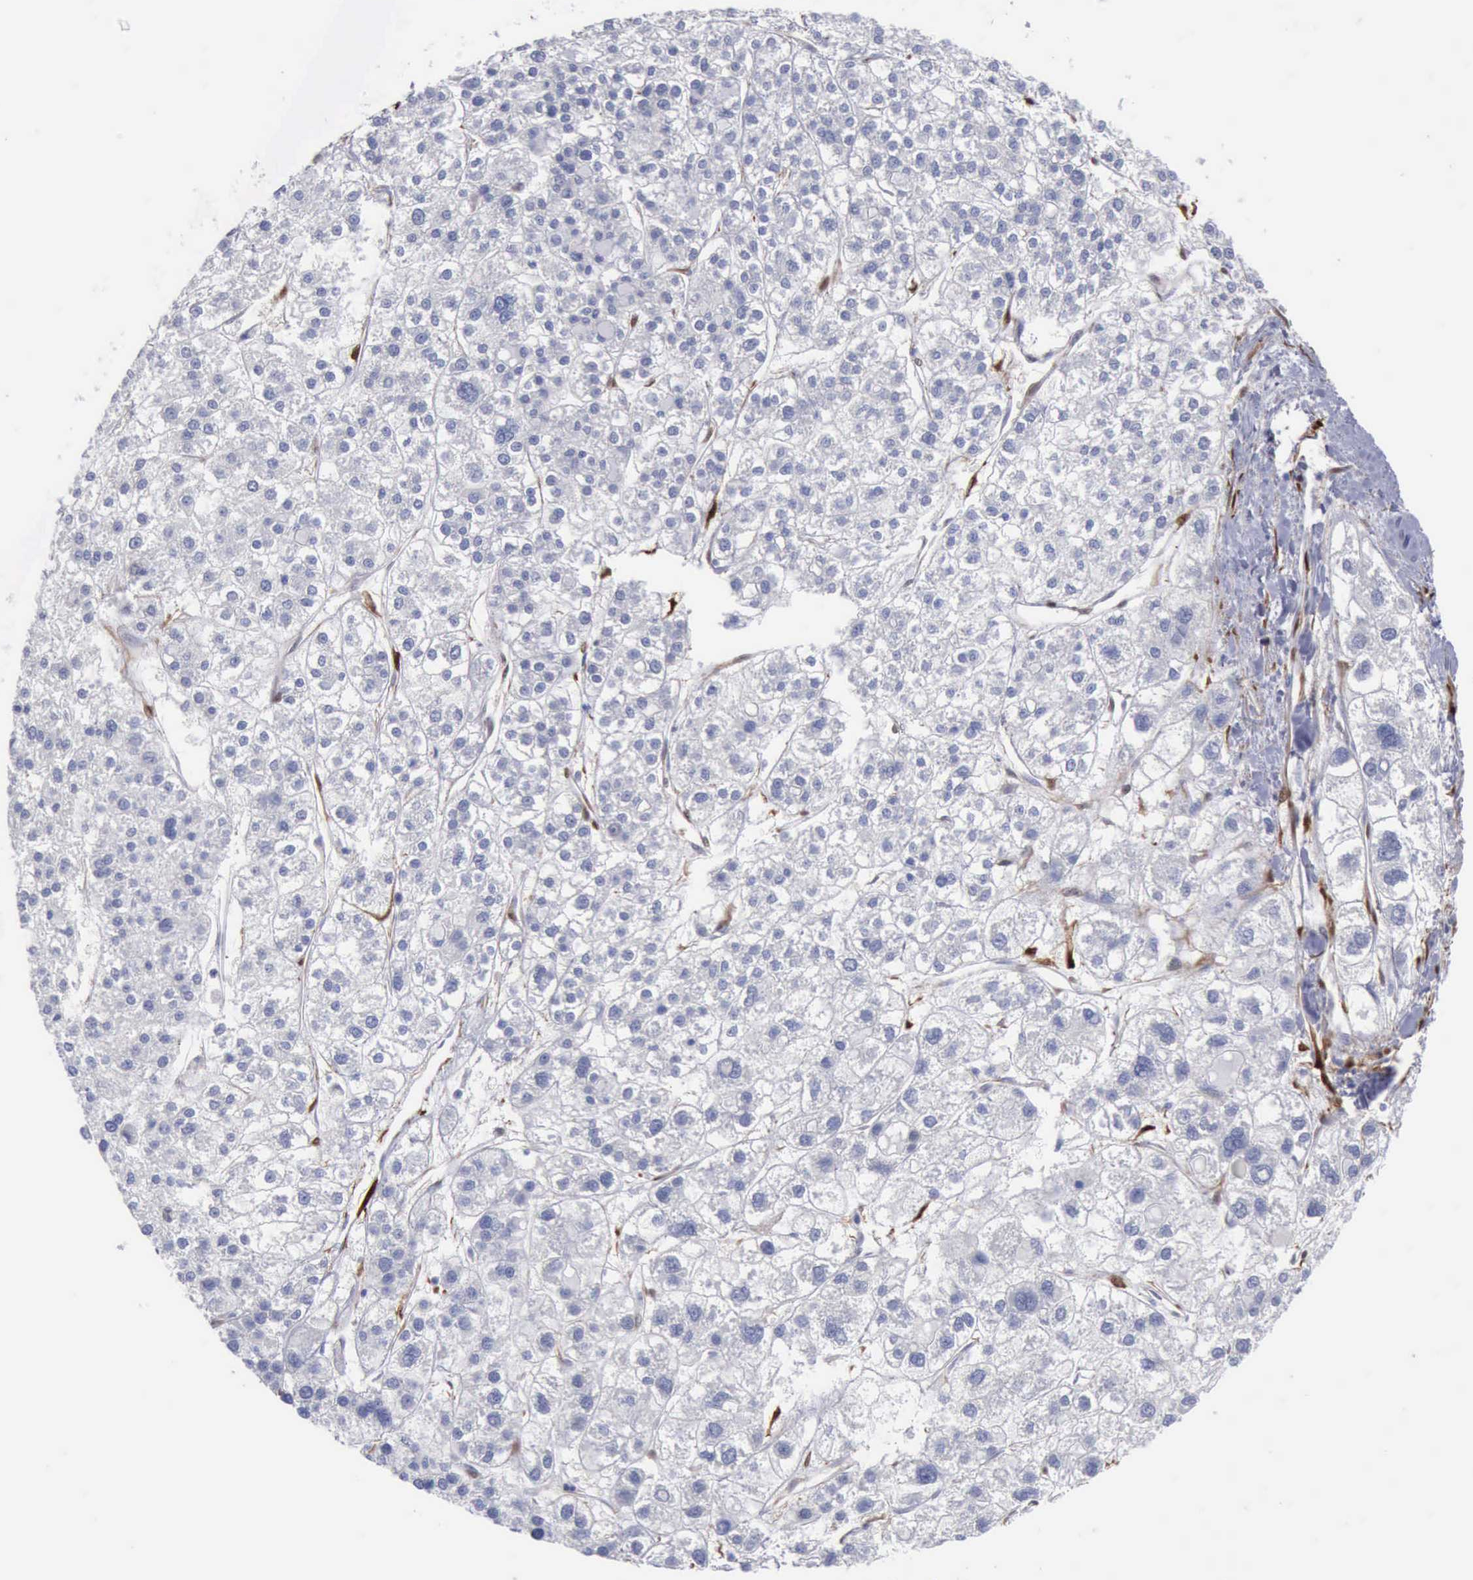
{"staining": {"intensity": "negative", "quantity": "none", "location": "none"}, "tissue": "liver cancer", "cell_type": "Tumor cells", "image_type": "cancer", "snomed": [{"axis": "morphology", "description": "Carcinoma, Hepatocellular, NOS"}, {"axis": "topography", "description": "Liver"}], "caption": "This is an IHC histopathology image of hepatocellular carcinoma (liver). There is no expression in tumor cells.", "gene": "FHL1", "patient": {"sex": "female", "age": 85}}